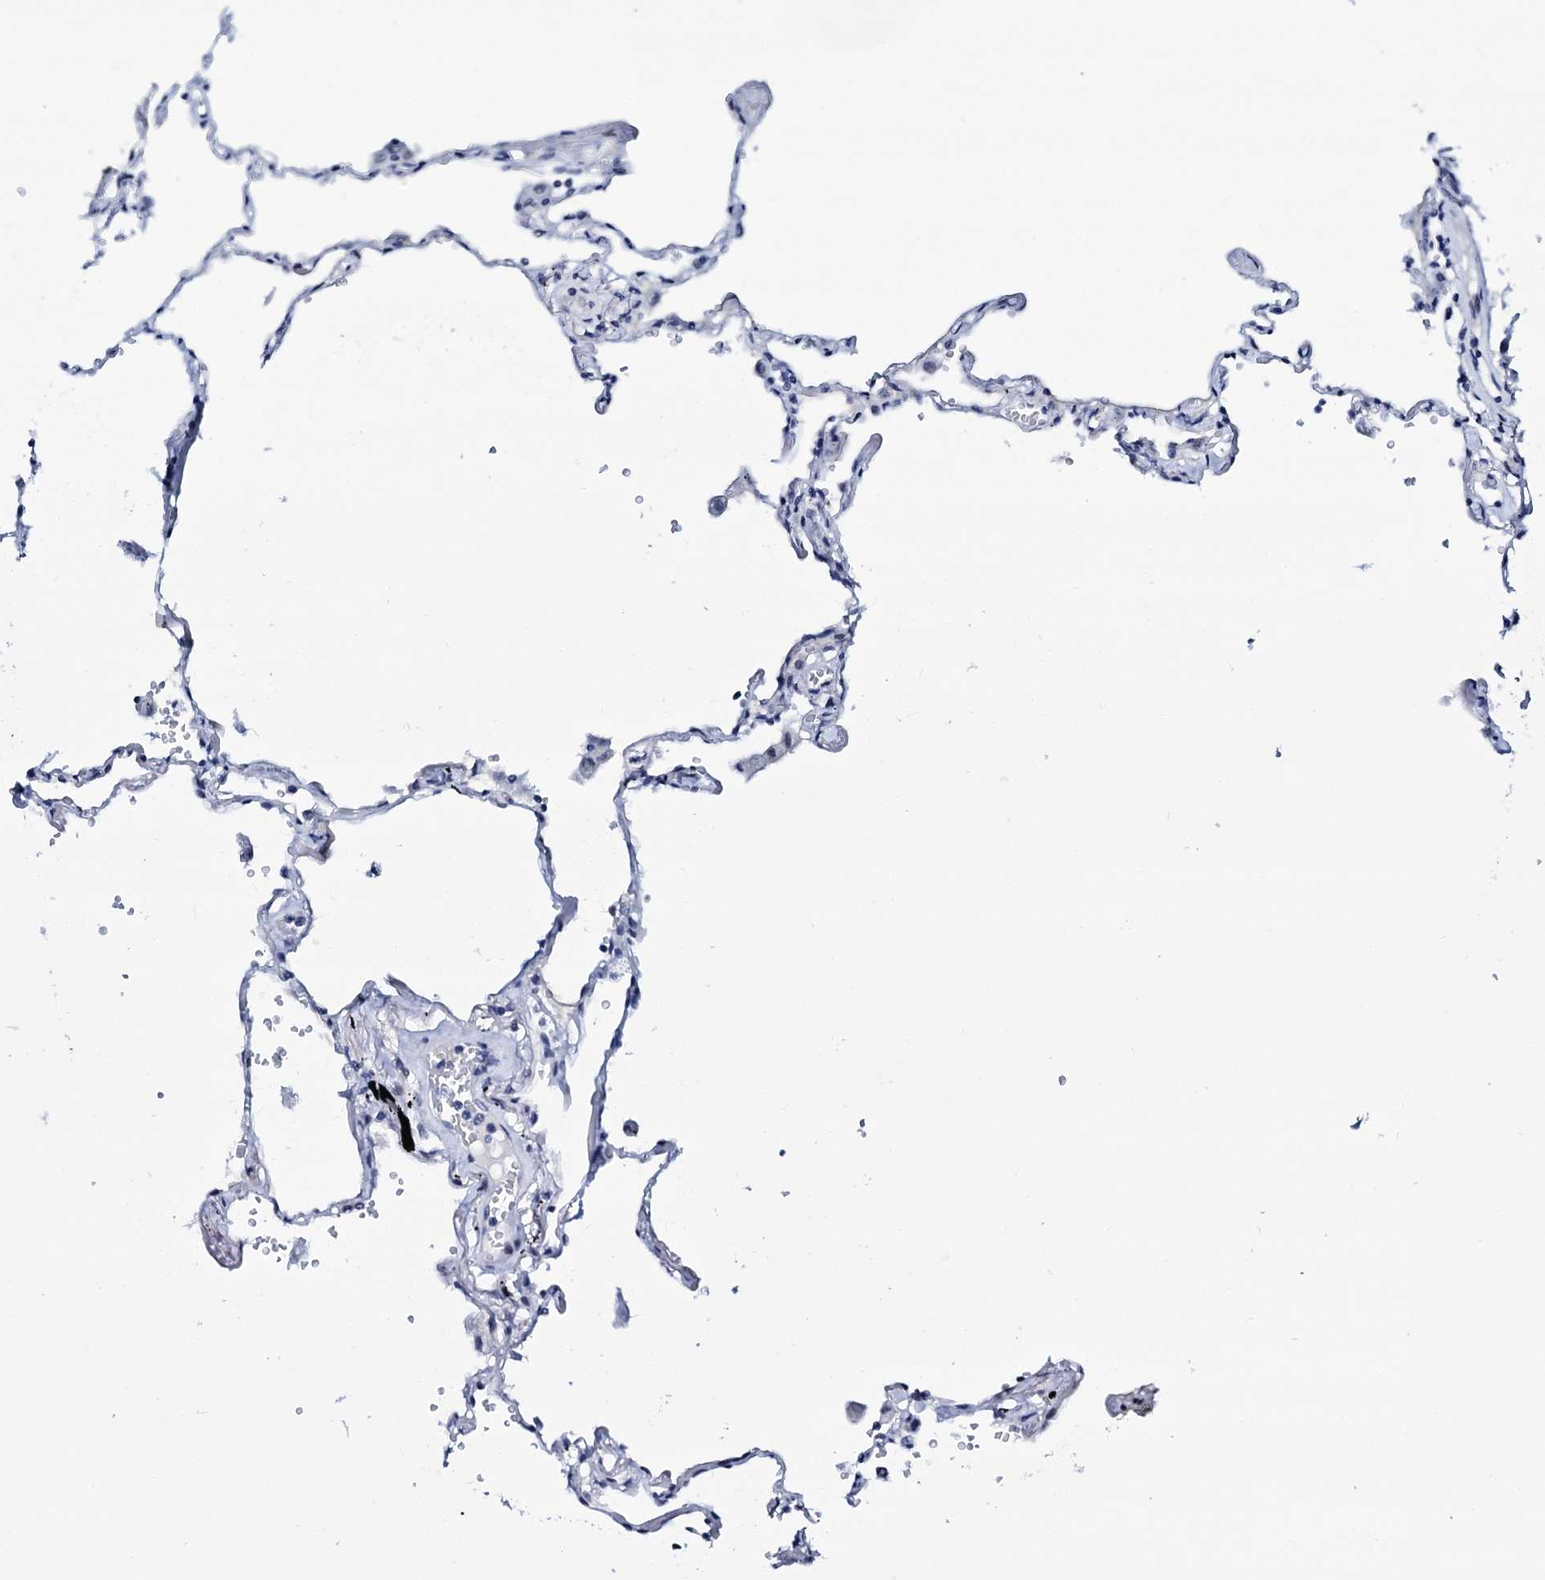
{"staining": {"intensity": "negative", "quantity": "none", "location": "none"}, "tissue": "lung", "cell_type": "Alveolar cells", "image_type": "normal", "snomed": [{"axis": "morphology", "description": "Normal tissue, NOS"}, {"axis": "topography", "description": "Lung"}], "caption": "This is an immunohistochemistry (IHC) micrograph of normal human lung. There is no expression in alveolar cells.", "gene": "SPATA19", "patient": {"sex": "female", "age": 67}}